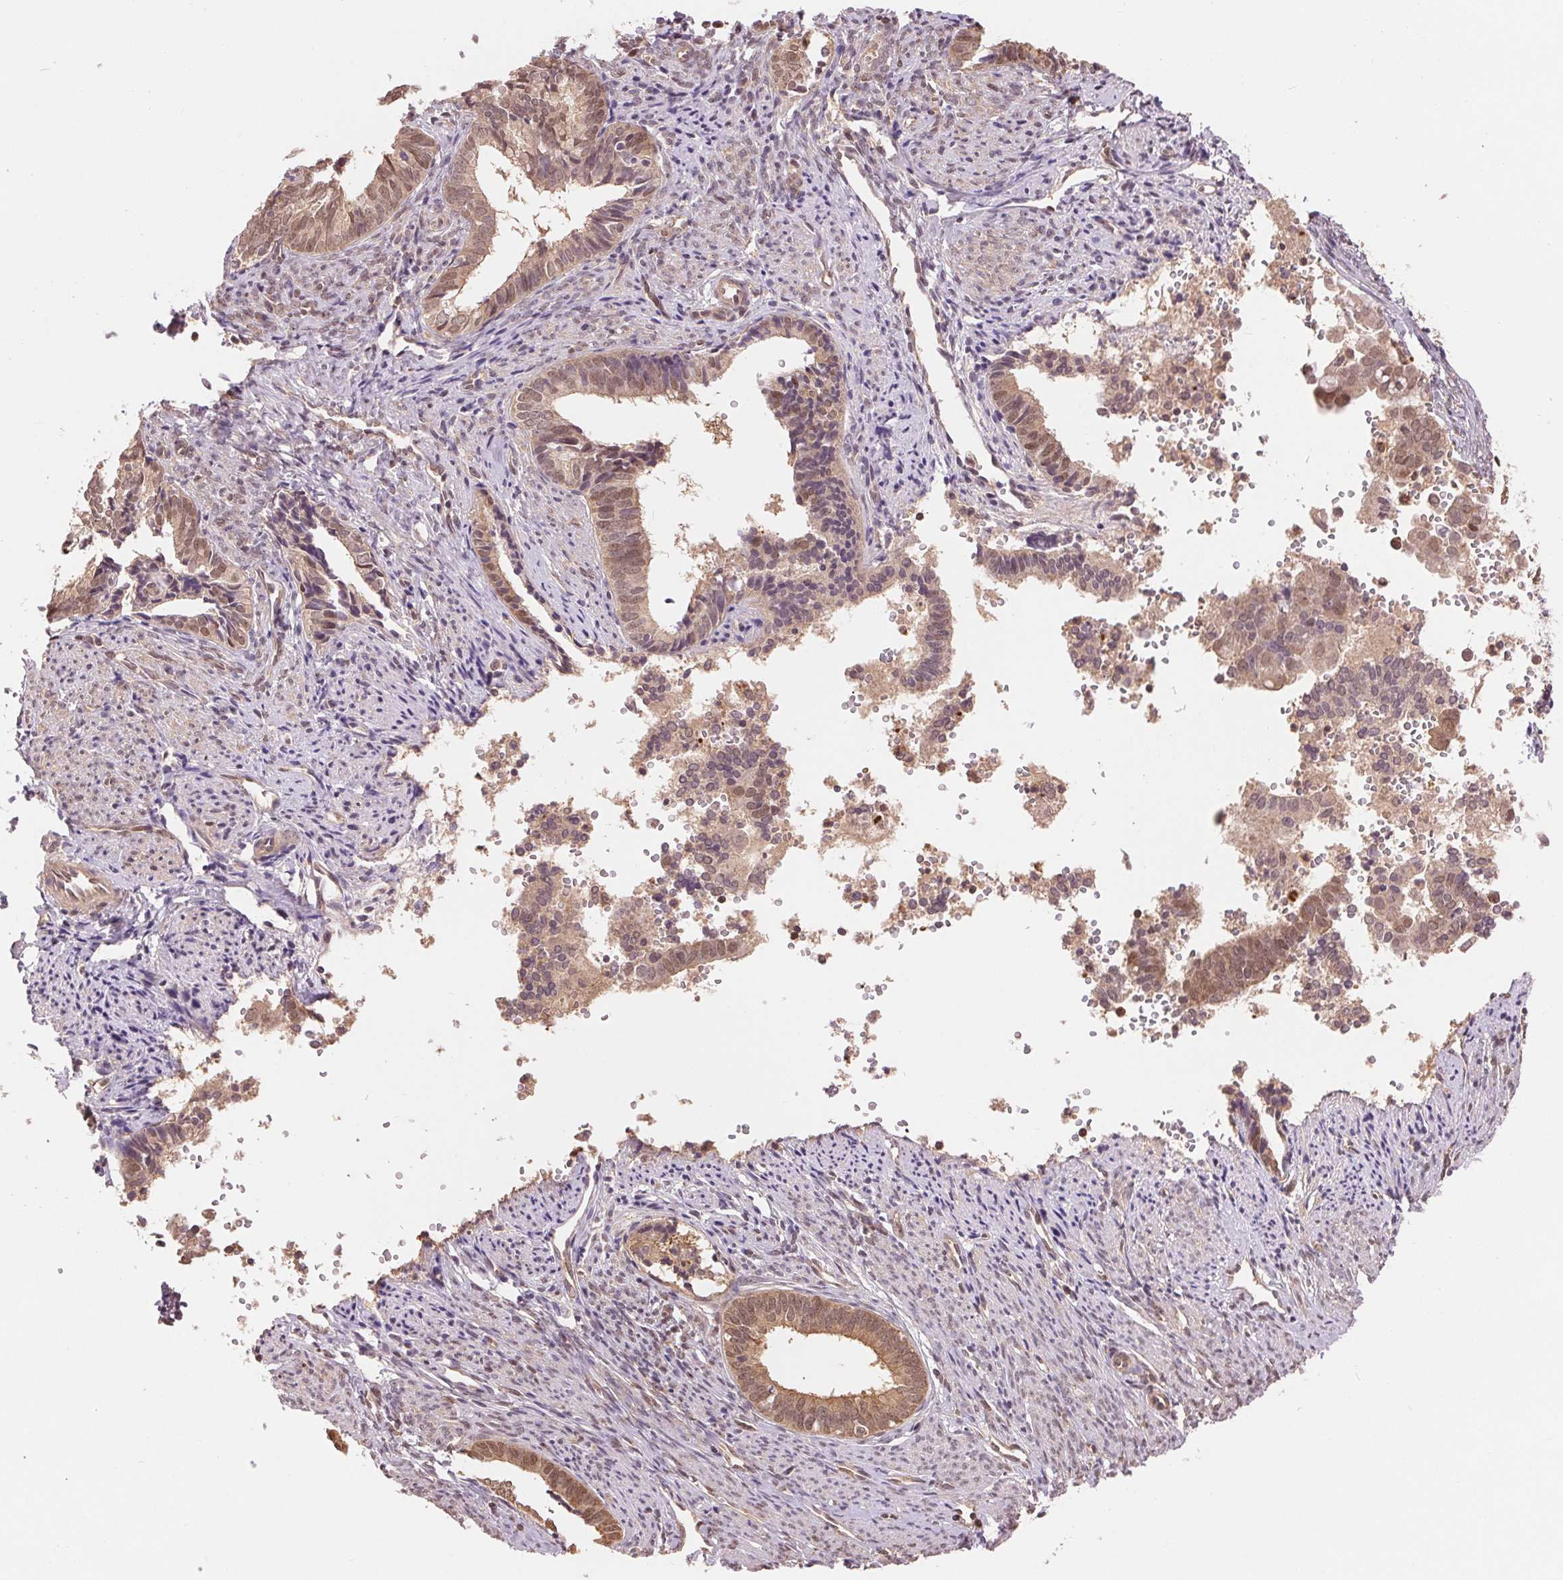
{"staining": {"intensity": "weak", "quantity": ">75%", "location": "cytoplasmic/membranous,nuclear"}, "tissue": "endometrial cancer", "cell_type": "Tumor cells", "image_type": "cancer", "snomed": [{"axis": "morphology", "description": "Adenocarcinoma, NOS"}, {"axis": "topography", "description": "Endometrium"}], "caption": "A brown stain labels weak cytoplasmic/membranous and nuclear positivity of a protein in human endometrial cancer (adenocarcinoma) tumor cells. (DAB (3,3'-diaminobenzidine) IHC, brown staining for protein, blue staining for nuclei).", "gene": "TMEM273", "patient": {"sex": "female", "age": 75}}